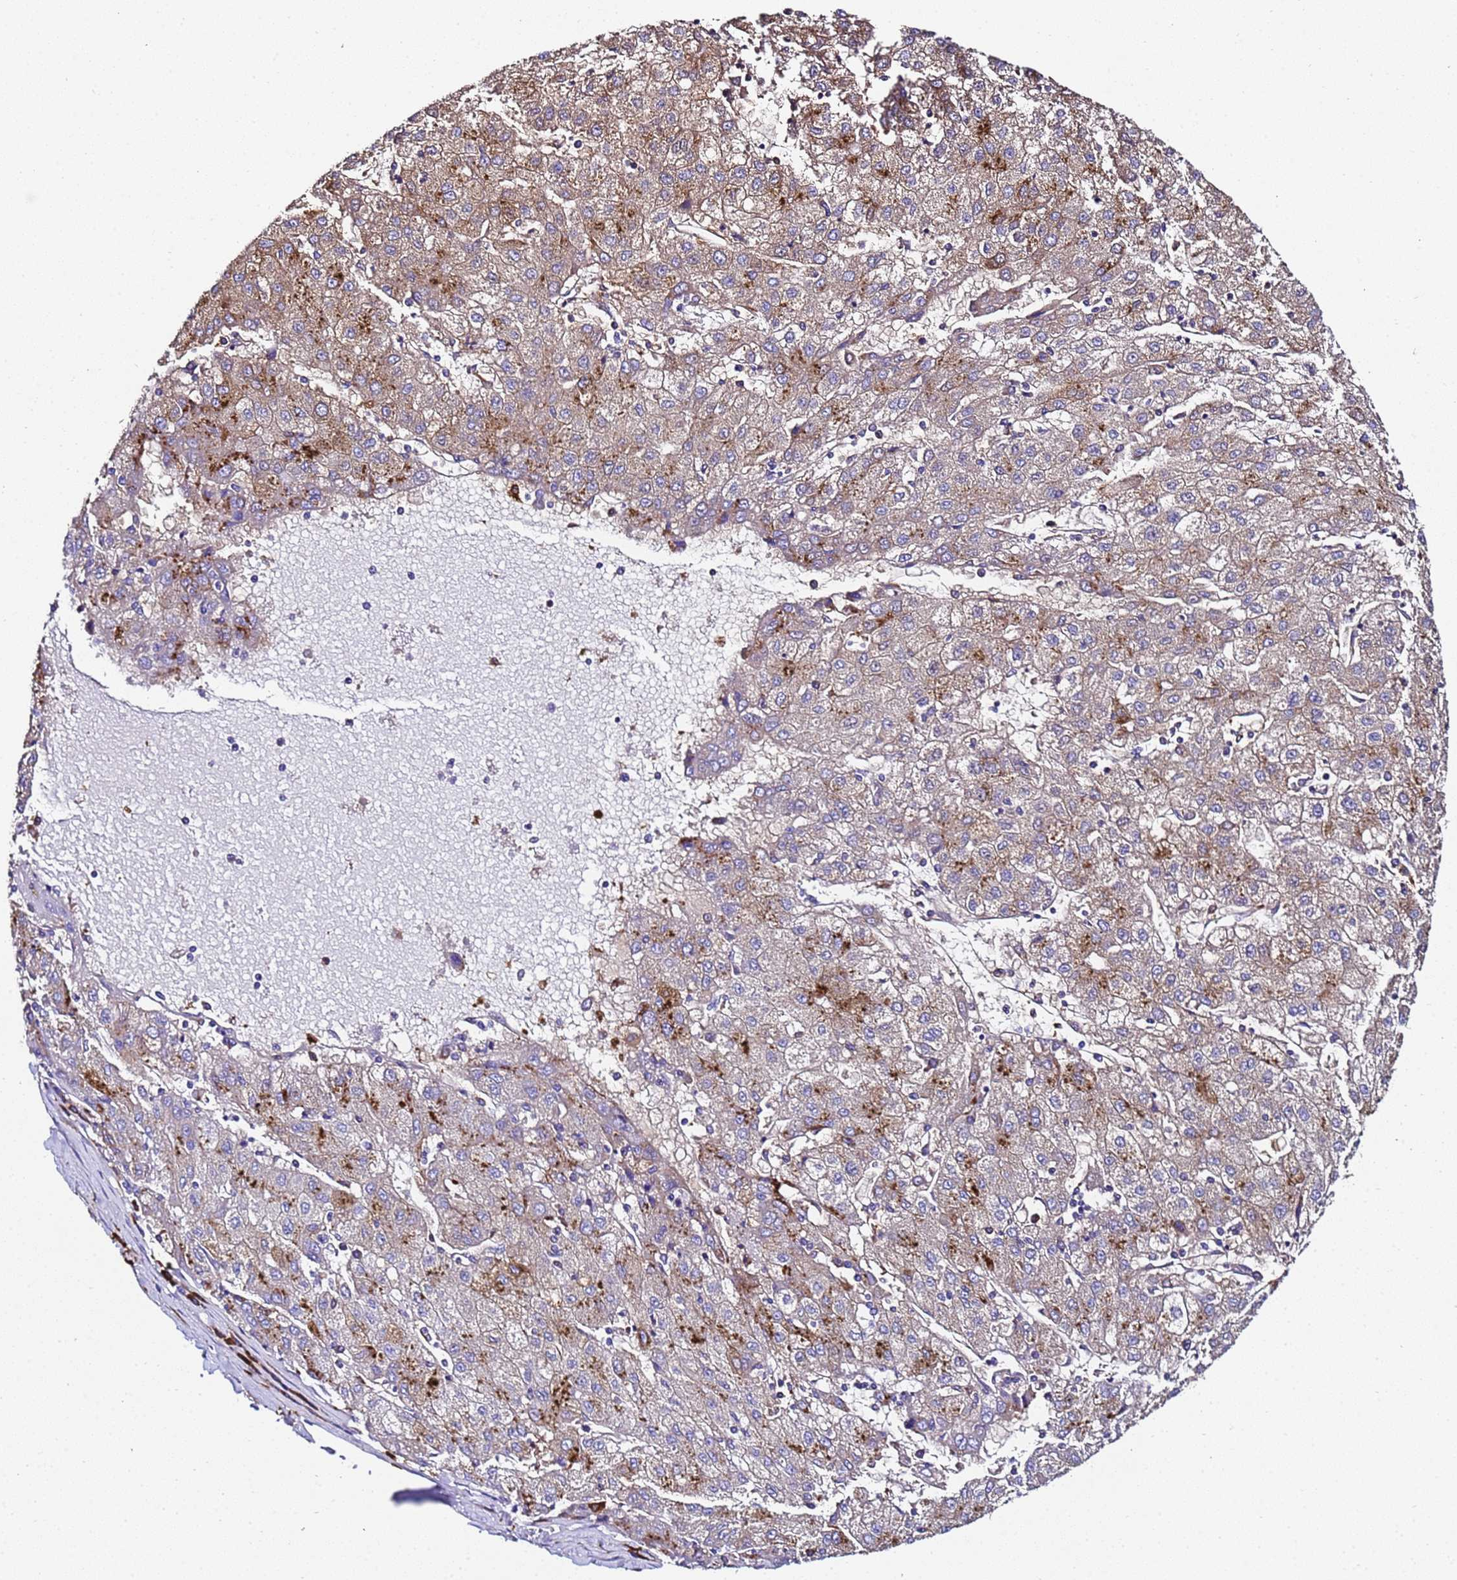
{"staining": {"intensity": "moderate", "quantity": "<25%", "location": "cytoplasmic/membranous"}, "tissue": "liver cancer", "cell_type": "Tumor cells", "image_type": "cancer", "snomed": [{"axis": "morphology", "description": "Carcinoma, Hepatocellular, NOS"}, {"axis": "topography", "description": "Liver"}], "caption": "Liver cancer was stained to show a protein in brown. There is low levels of moderate cytoplasmic/membranous staining in about <25% of tumor cells.", "gene": "FTL", "patient": {"sex": "male", "age": 72}}